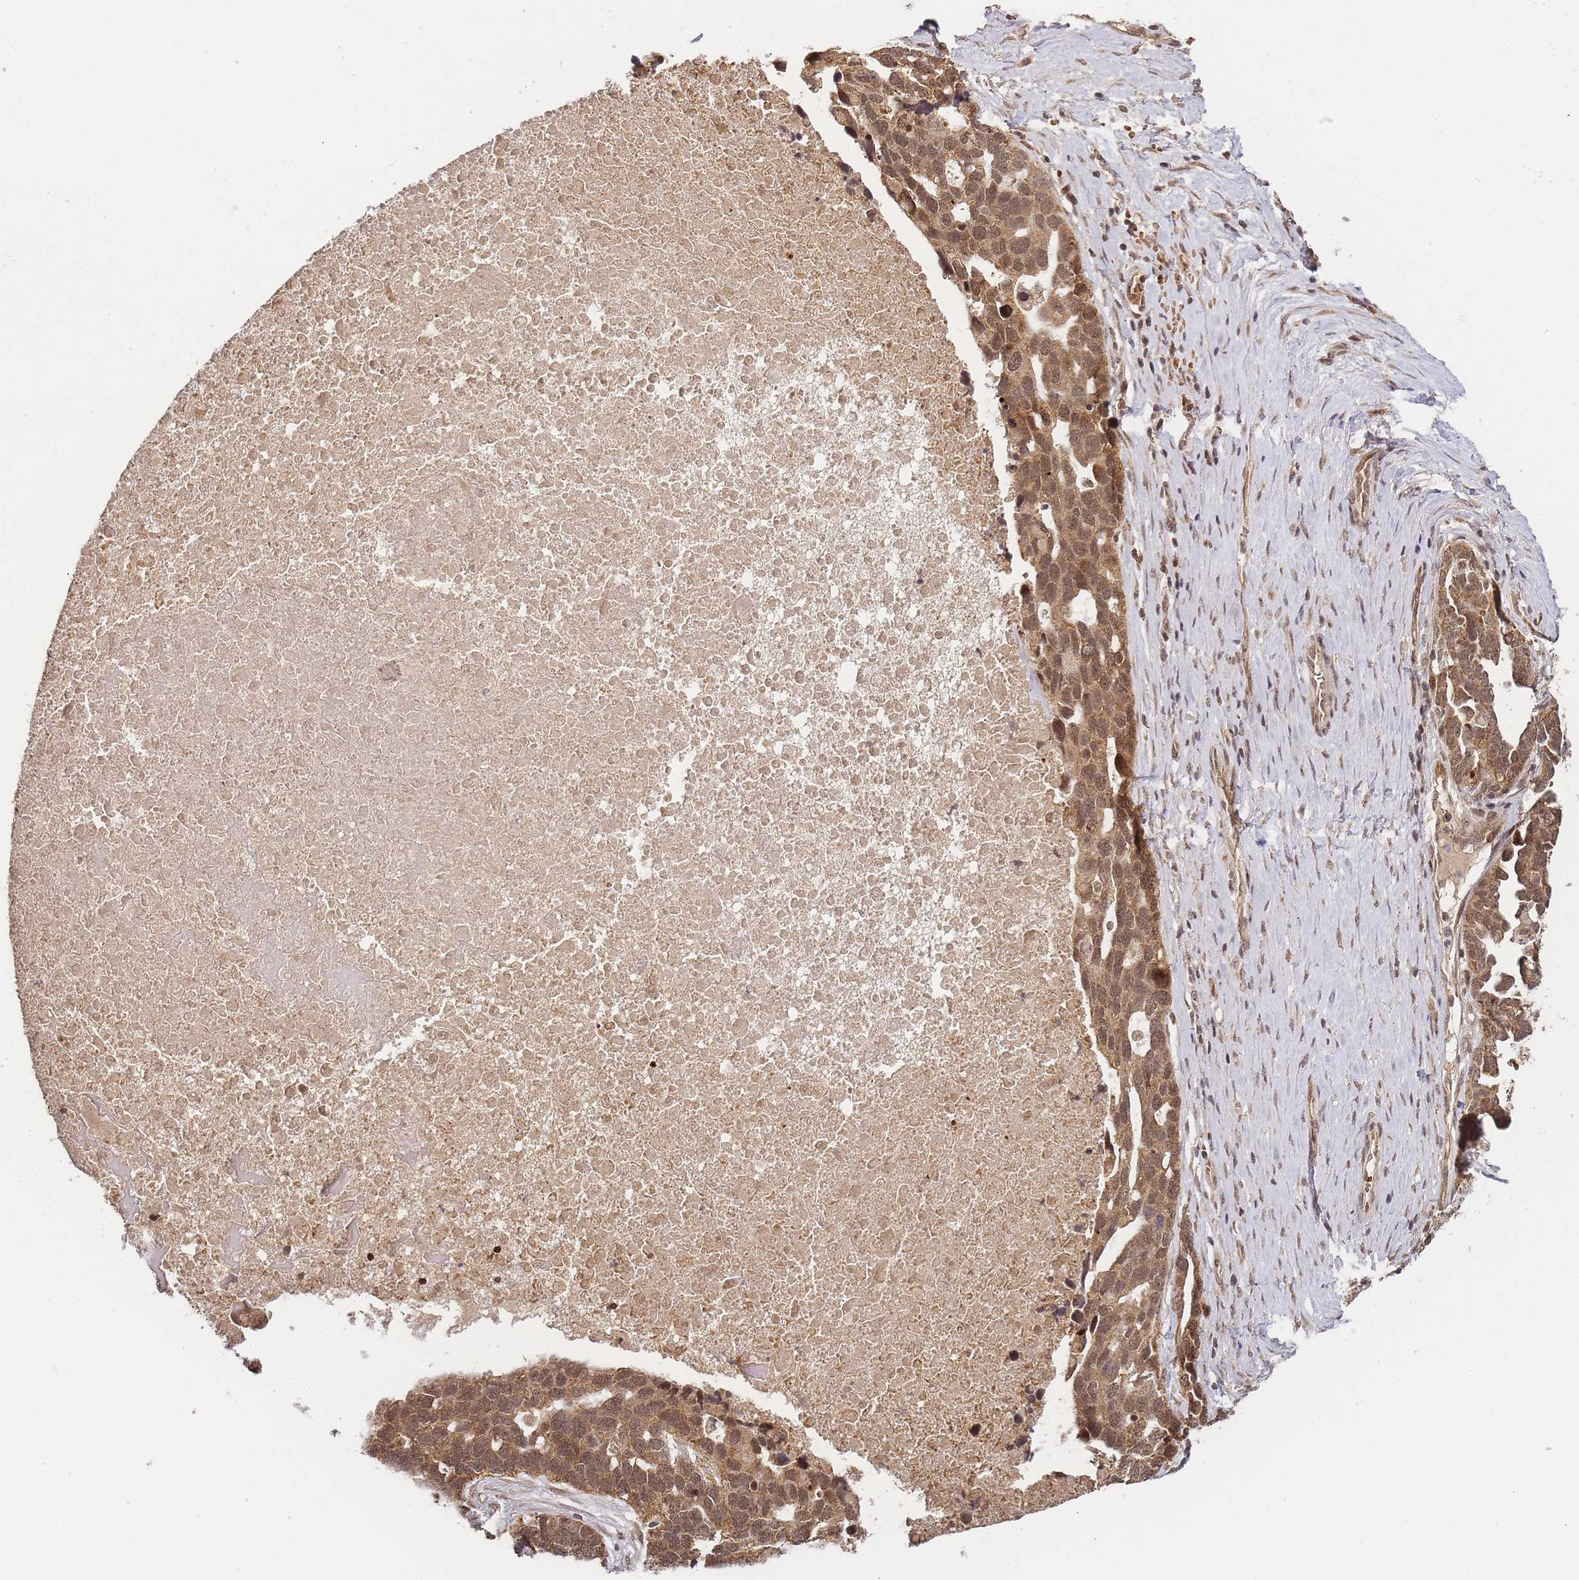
{"staining": {"intensity": "moderate", "quantity": ">75%", "location": "cytoplasmic/membranous,nuclear"}, "tissue": "ovarian cancer", "cell_type": "Tumor cells", "image_type": "cancer", "snomed": [{"axis": "morphology", "description": "Cystadenocarcinoma, serous, NOS"}, {"axis": "topography", "description": "Ovary"}], "caption": "Protein analysis of ovarian cancer tissue exhibits moderate cytoplasmic/membranous and nuclear expression in about >75% of tumor cells.", "gene": "ZNF497", "patient": {"sex": "female", "age": 54}}